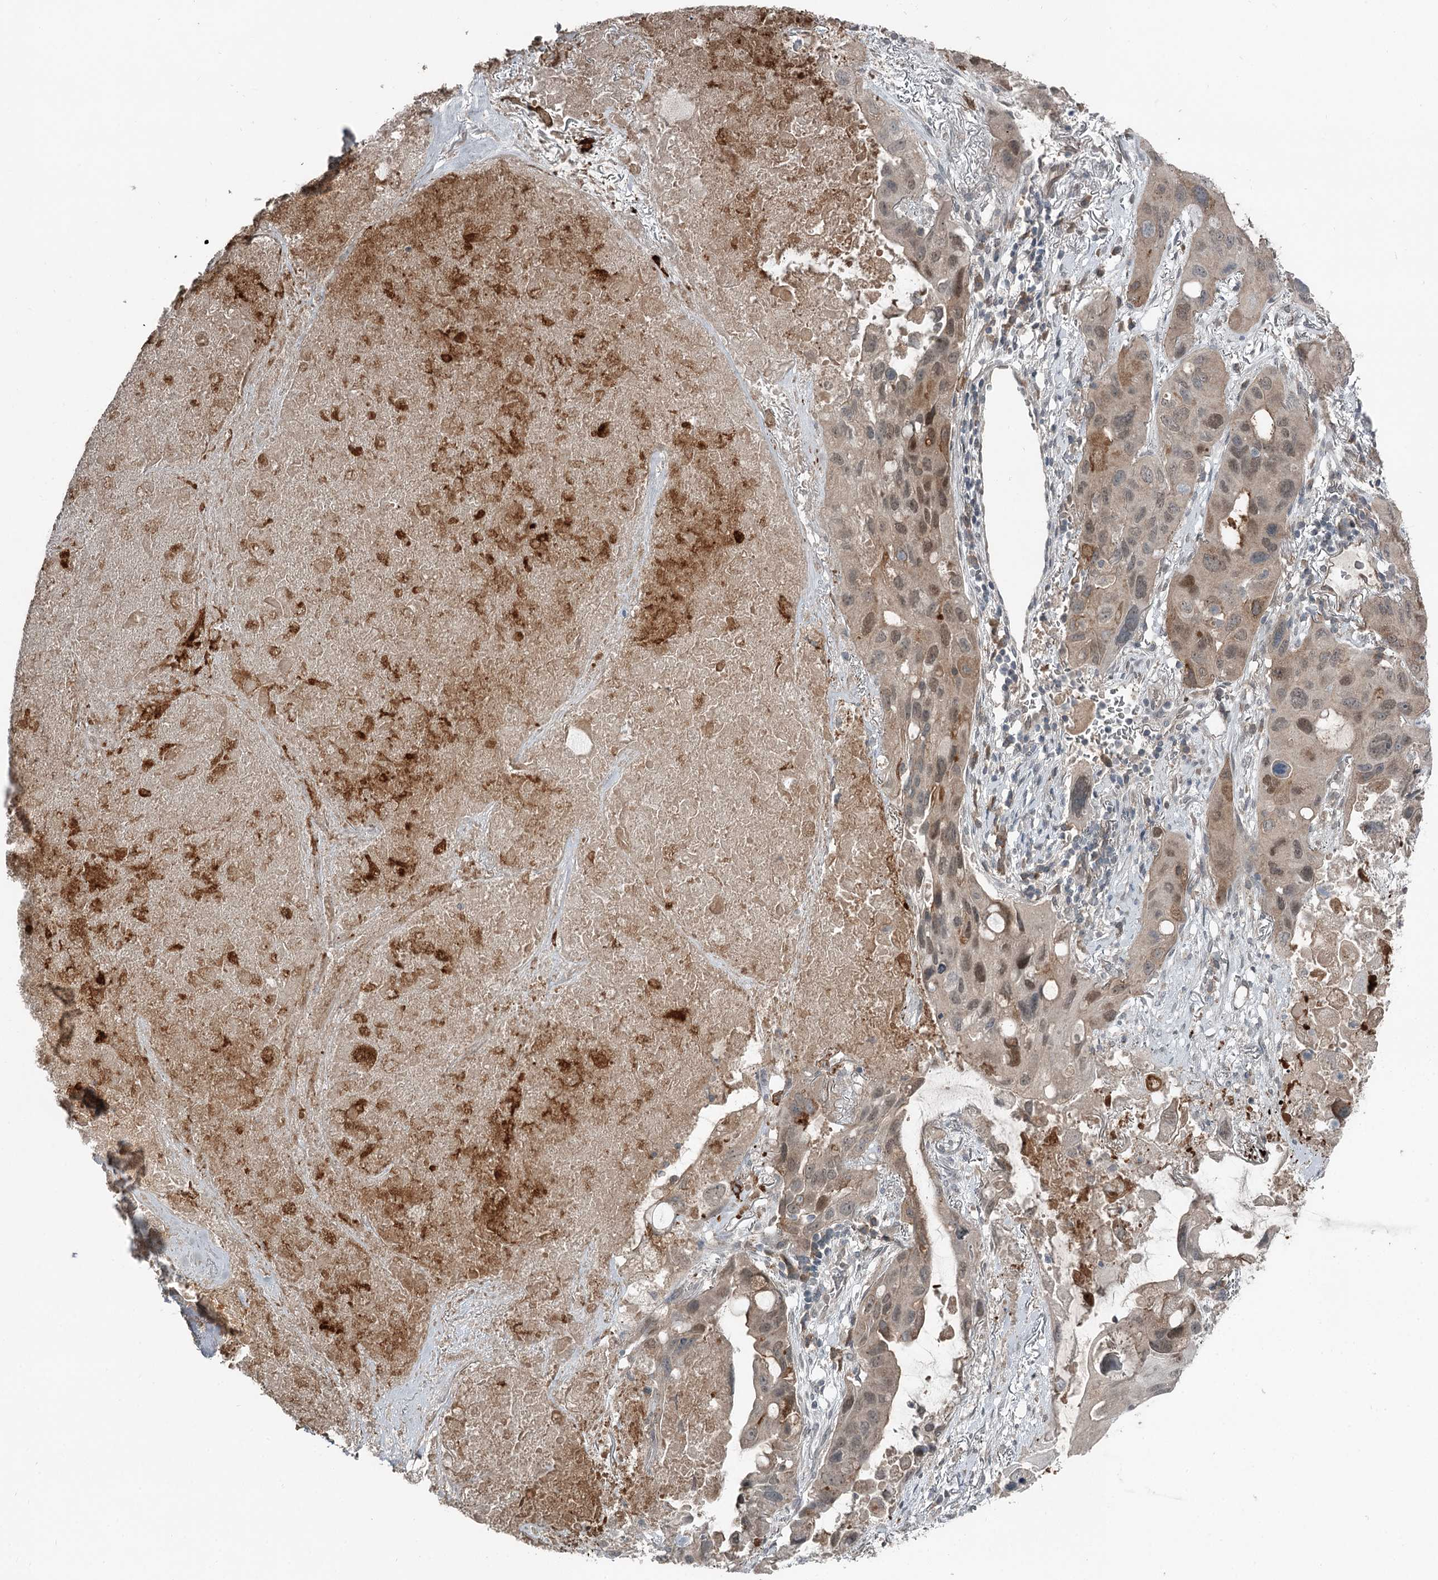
{"staining": {"intensity": "weak", "quantity": "25%-75%", "location": "cytoplasmic/membranous,nuclear"}, "tissue": "lung cancer", "cell_type": "Tumor cells", "image_type": "cancer", "snomed": [{"axis": "morphology", "description": "Squamous cell carcinoma, NOS"}, {"axis": "topography", "description": "Lung"}], "caption": "Squamous cell carcinoma (lung) tissue demonstrates weak cytoplasmic/membranous and nuclear staining in approximately 25%-75% of tumor cells, visualized by immunohistochemistry.", "gene": "SLC39A8", "patient": {"sex": "female", "age": 73}}